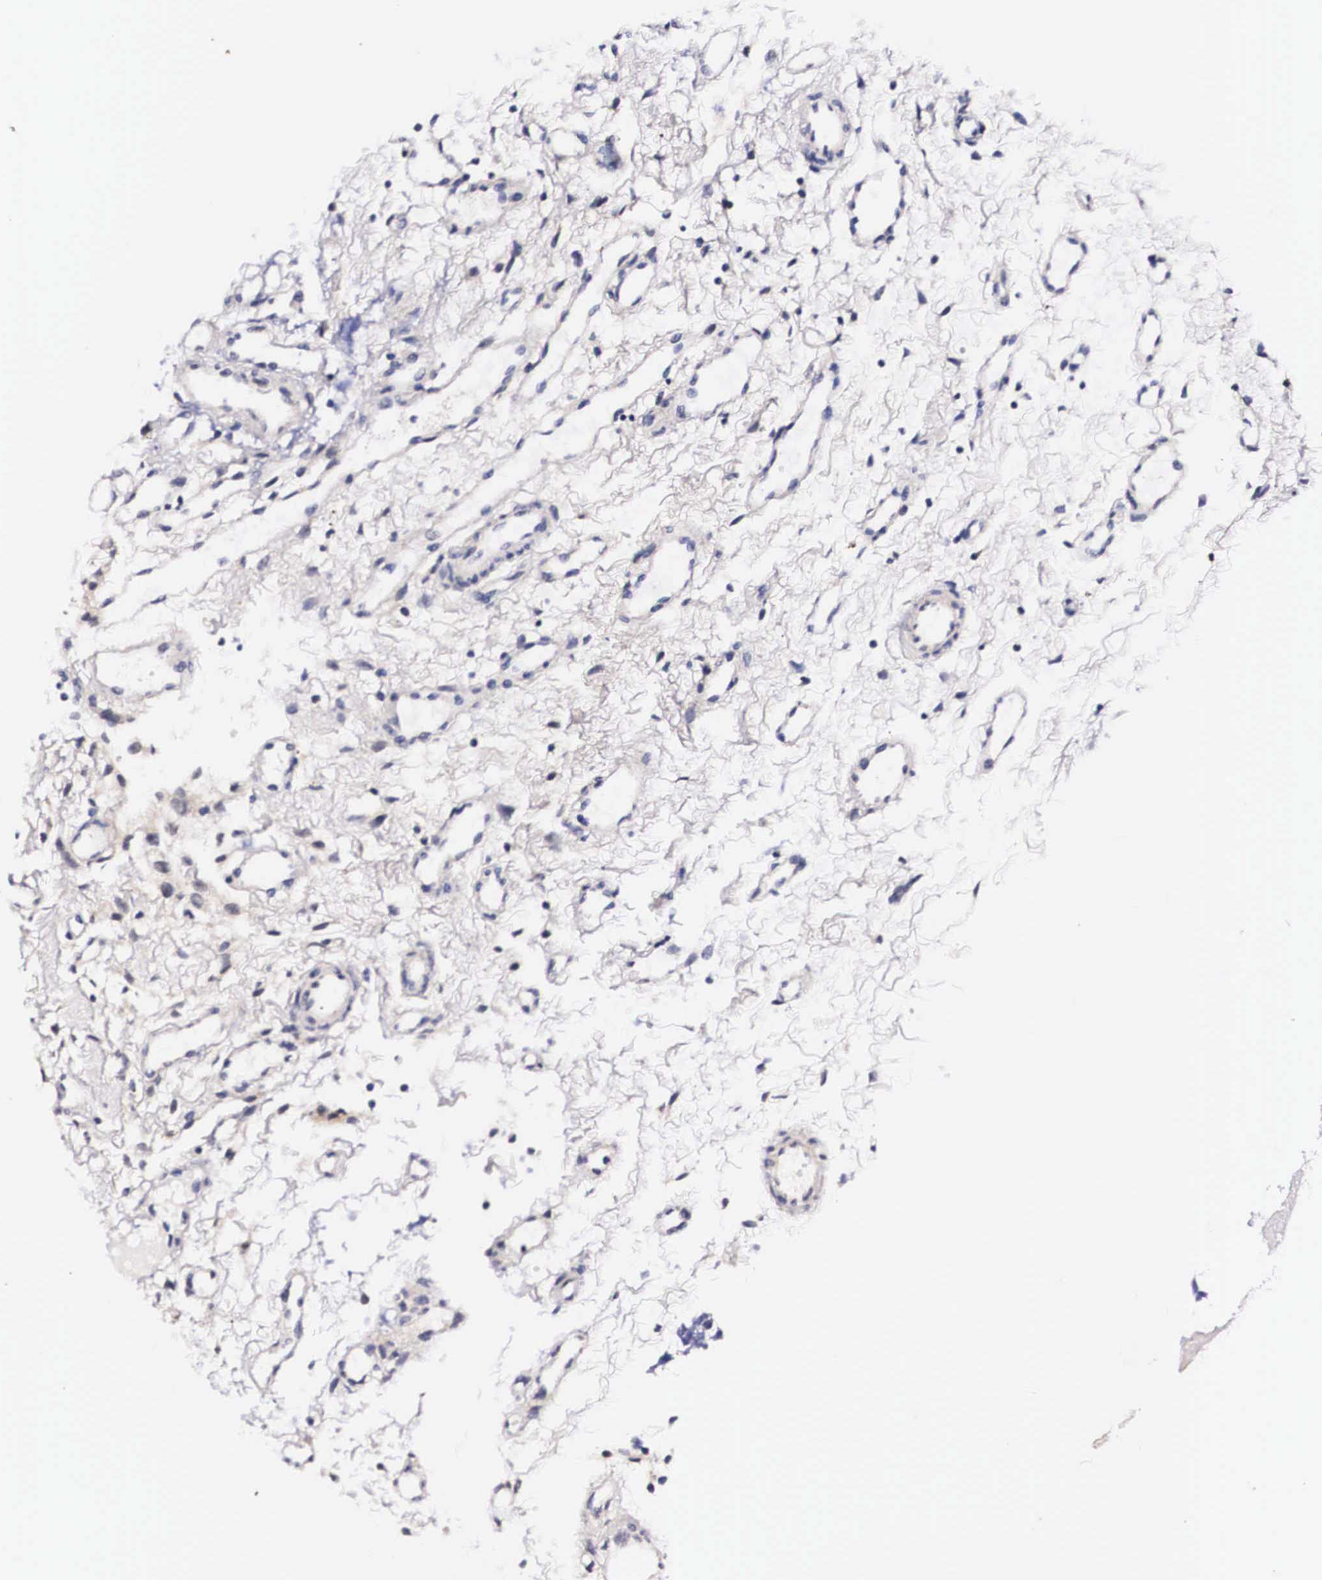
{"staining": {"intensity": "negative", "quantity": "none", "location": "none"}, "tissue": "glioma", "cell_type": "Tumor cells", "image_type": "cancer", "snomed": [{"axis": "morphology", "description": "Glioma, malignant, High grade"}, {"axis": "topography", "description": "Brain"}], "caption": "Glioma was stained to show a protein in brown. There is no significant positivity in tumor cells.", "gene": "PHETA2", "patient": {"sex": "male", "age": 77}}